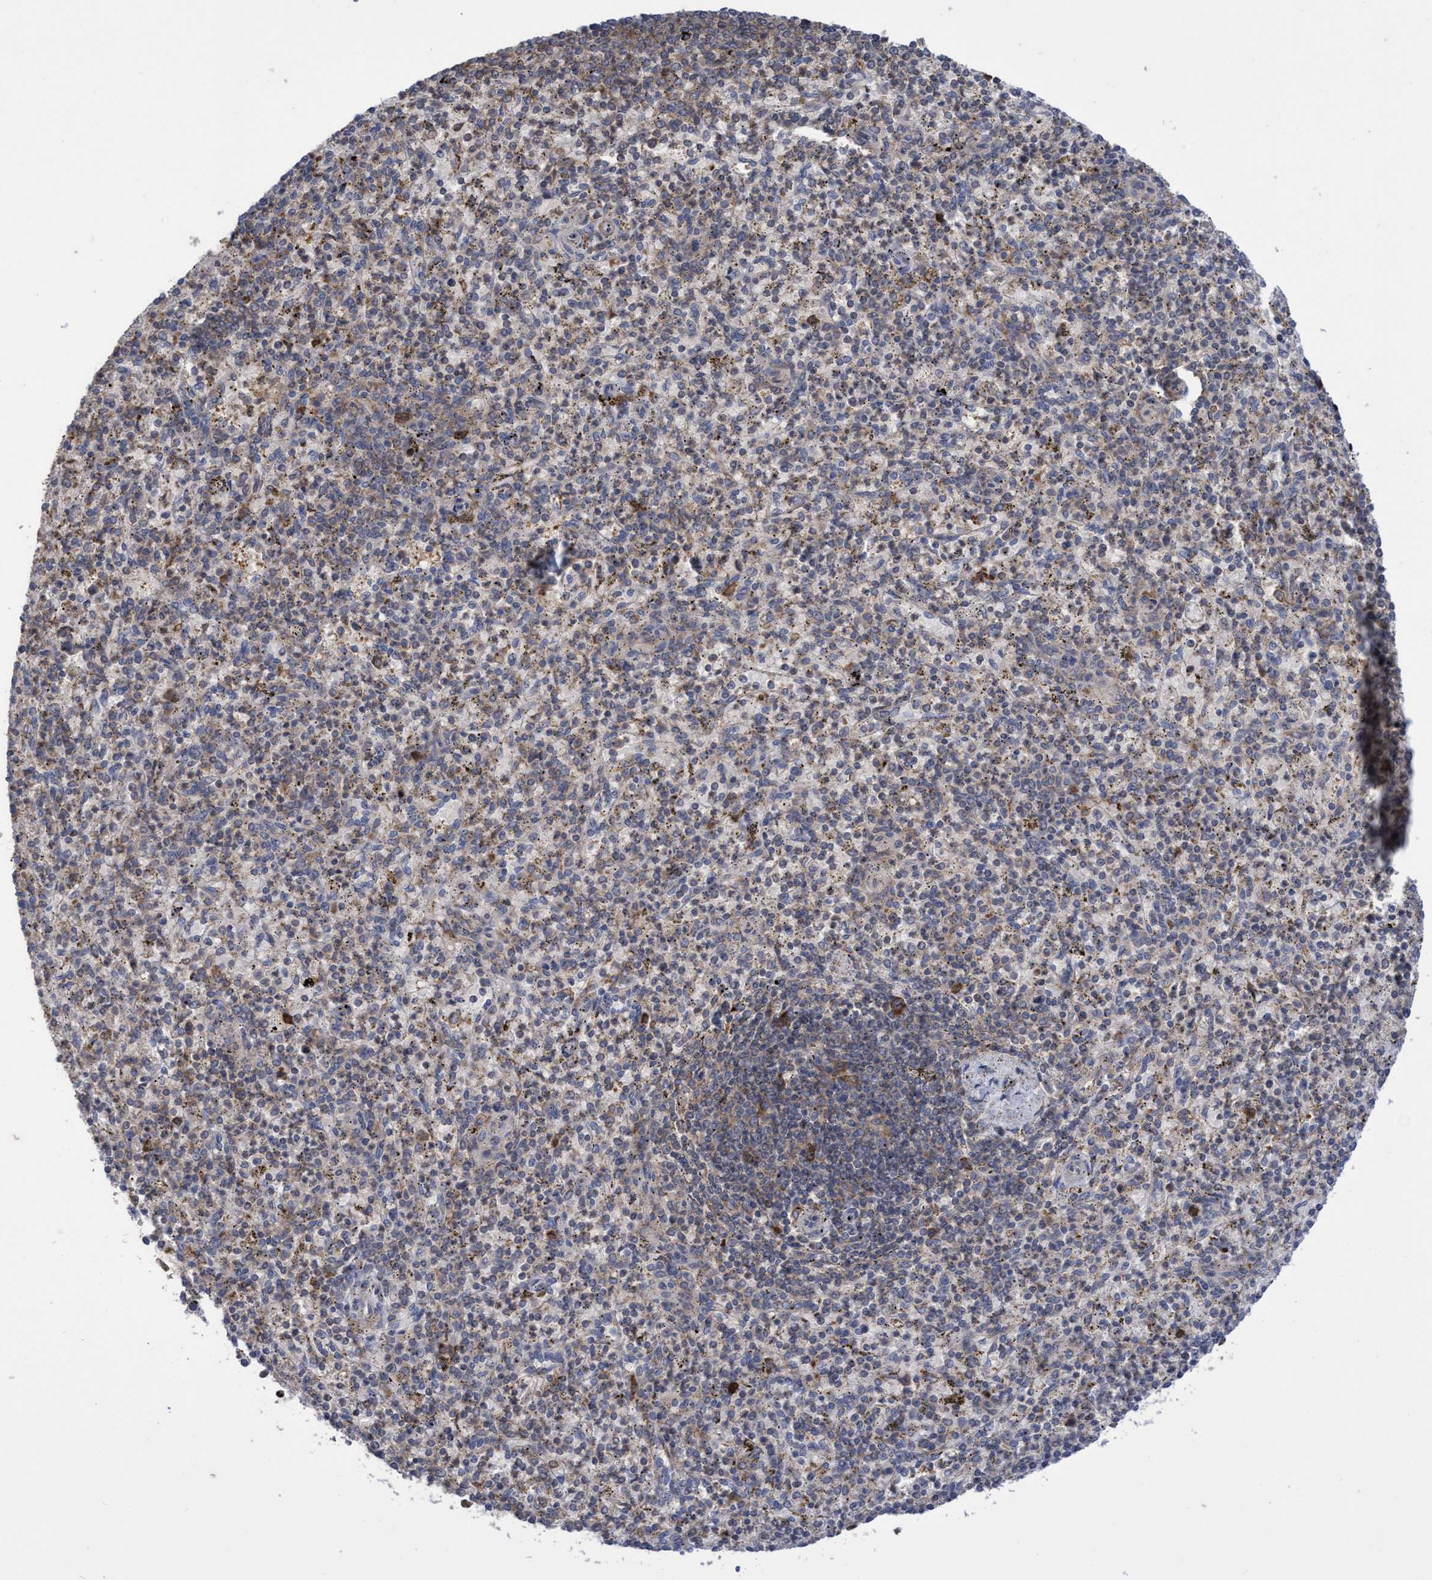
{"staining": {"intensity": "moderate", "quantity": "<25%", "location": "cytoplasmic/membranous"}, "tissue": "spleen", "cell_type": "Cells in red pulp", "image_type": "normal", "snomed": [{"axis": "morphology", "description": "Normal tissue, NOS"}, {"axis": "topography", "description": "Spleen"}], "caption": "Immunohistochemical staining of normal spleen displays <25% levels of moderate cytoplasmic/membranous protein positivity in approximately <25% of cells in red pulp.", "gene": "SLBP", "patient": {"sex": "male", "age": 72}}